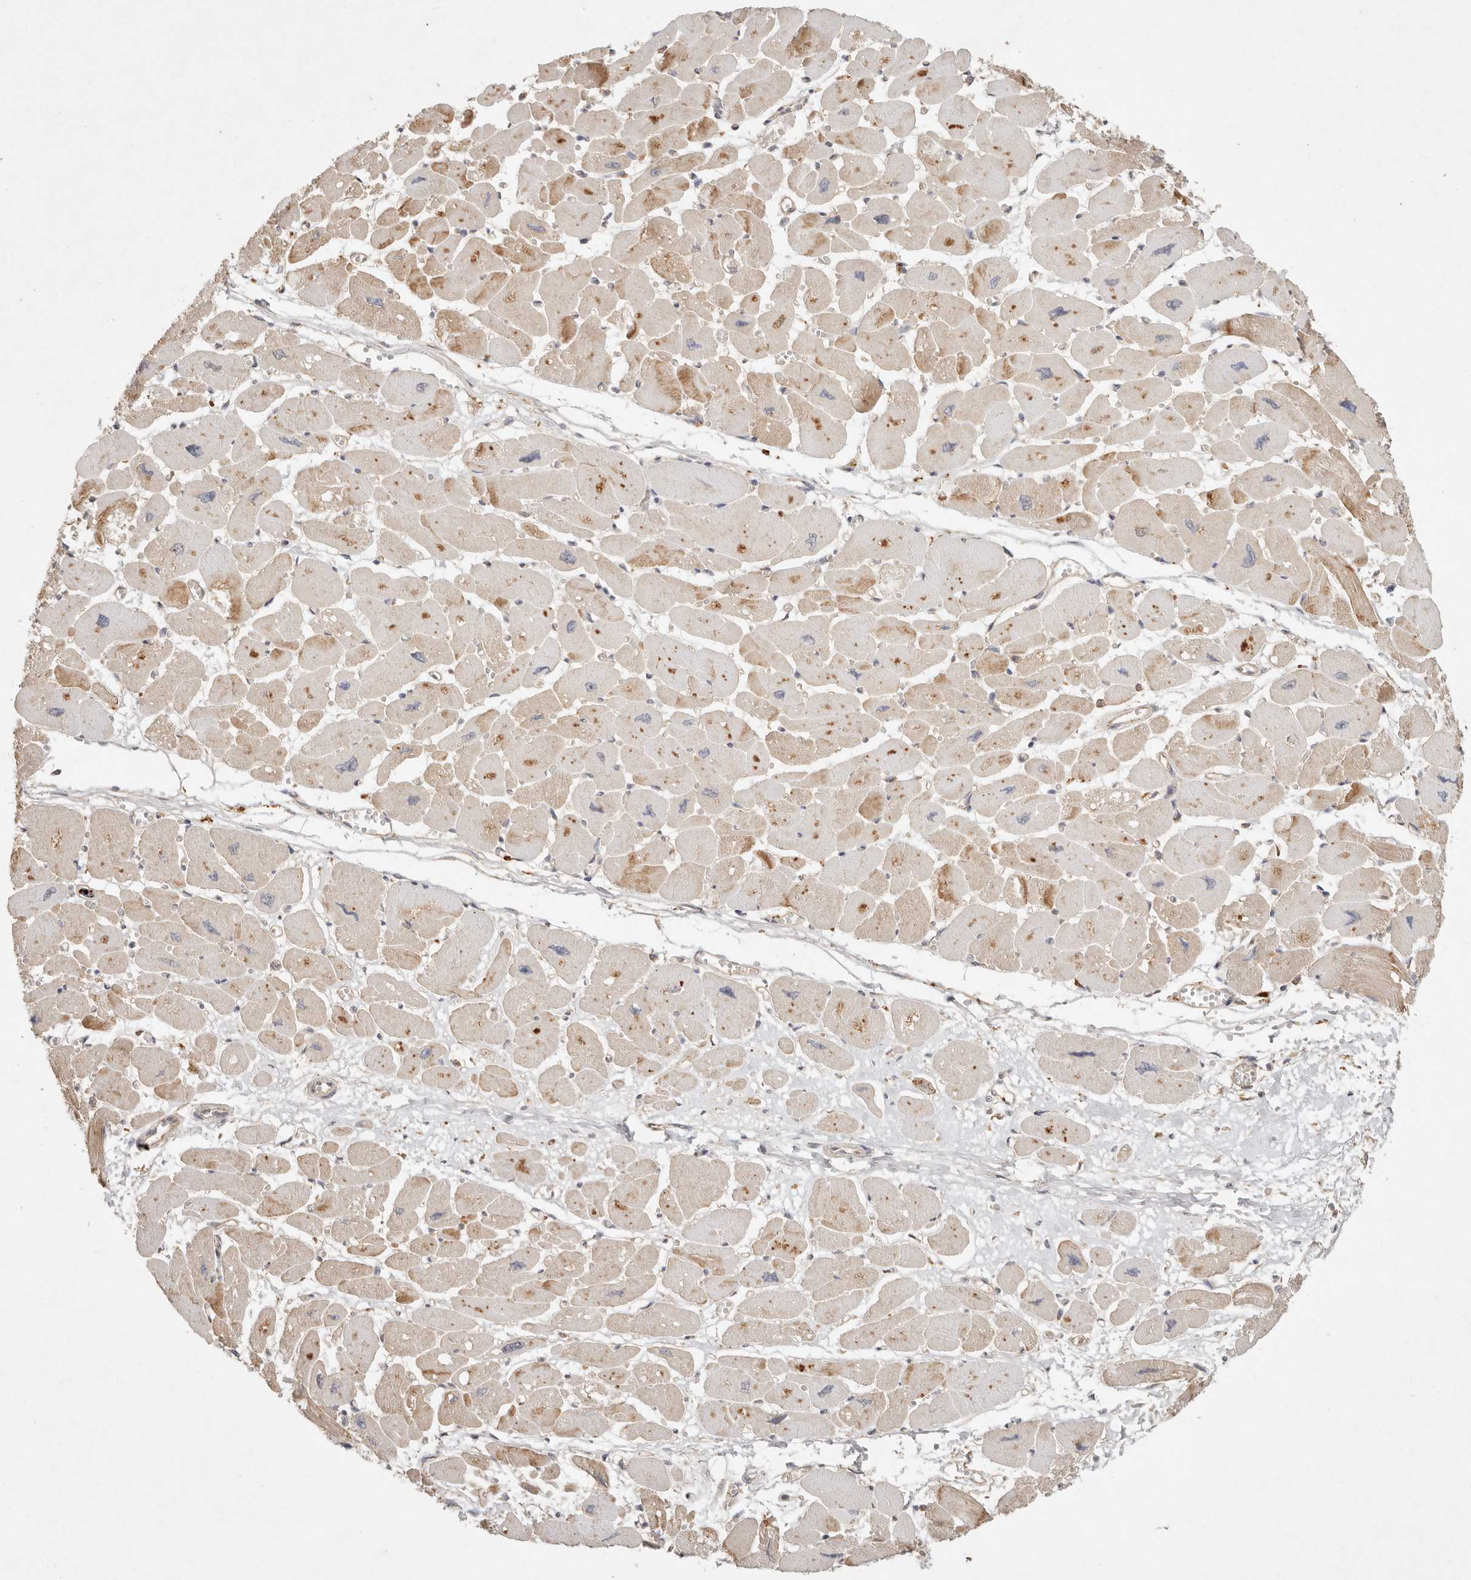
{"staining": {"intensity": "moderate", "quantity": "25%-75%", "location": "cytoplasmic/membranous"}, "tissue": "heart muscle", "cell_type": "Cardiomyocytes", "image_type": "normal", "snomed": [{"axis": "morphology", "description": "Normal tissue, NOS"}, {"axis": "topography", "description": "Heart"}], "caption": "Unremarkable heart muscle reveals moderate cytoplasmic/membranous staining in about 25%-75% of cardiomyocytes (DAB (3,3'-diaminobenzidine) IHC, brown staining for protein, blue staining for nuclei)..", "gene": "HECTD3", "patient": {"sex": "female", "age": 54}}